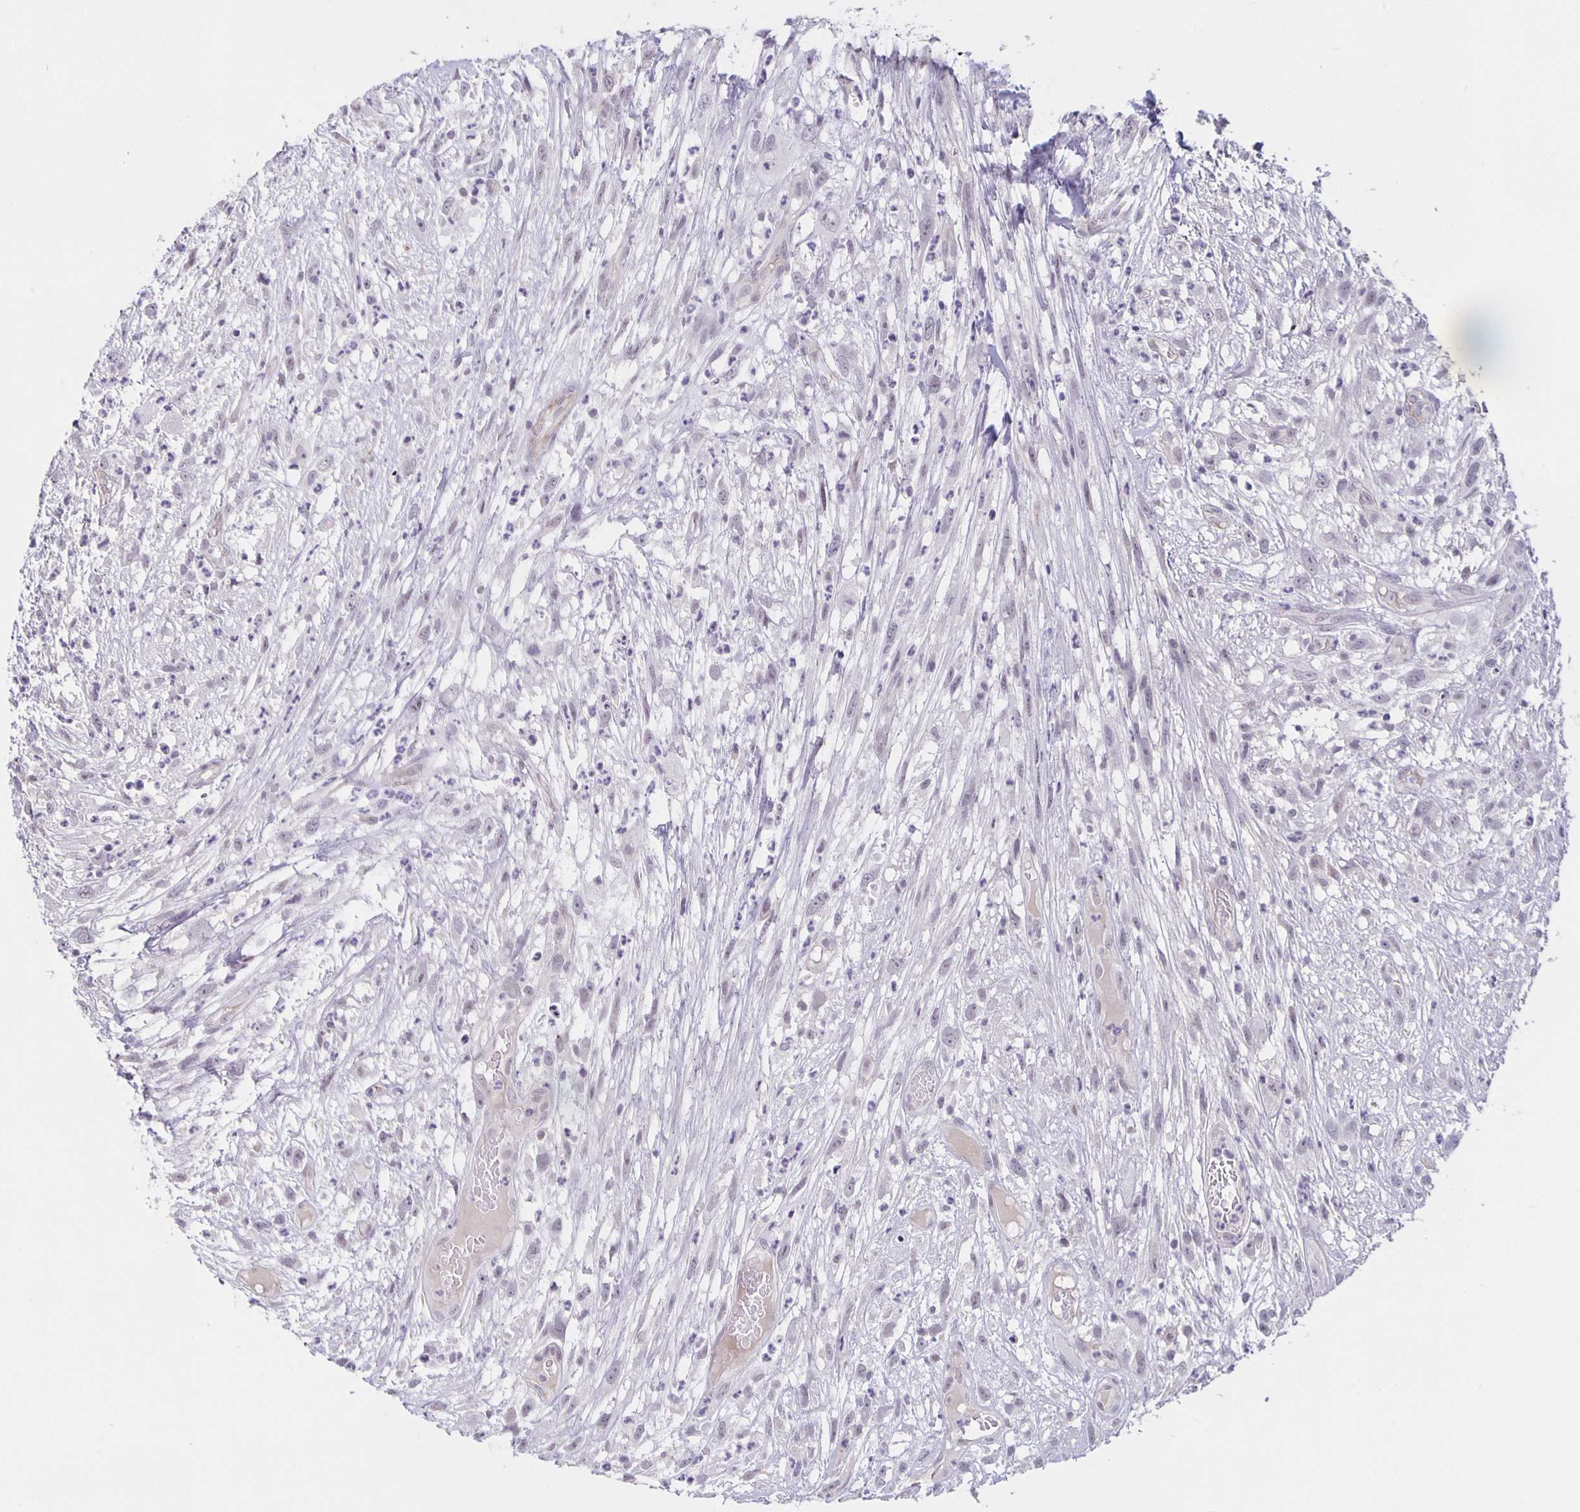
{"staining": {"intensity": "negative", "quantity": "none", "location": "none"}, "tissue": "head and neck cancer", "cell_type": "Tumor cells", "image_type": "cancer", "snomed": [{"axis": "morphology", "description": "Squamous cell carcinoma, NOS"}, {"axis": "topography", "description": "Head-Neck"}], "caption": "A photomicrograph of head and neck cancer (squamous cell carcinoma) stained for a protein exhibits no brown staining in tumor cells.", "gene": "ARVCF", "patient": {"sex": "male", "age": 65}}